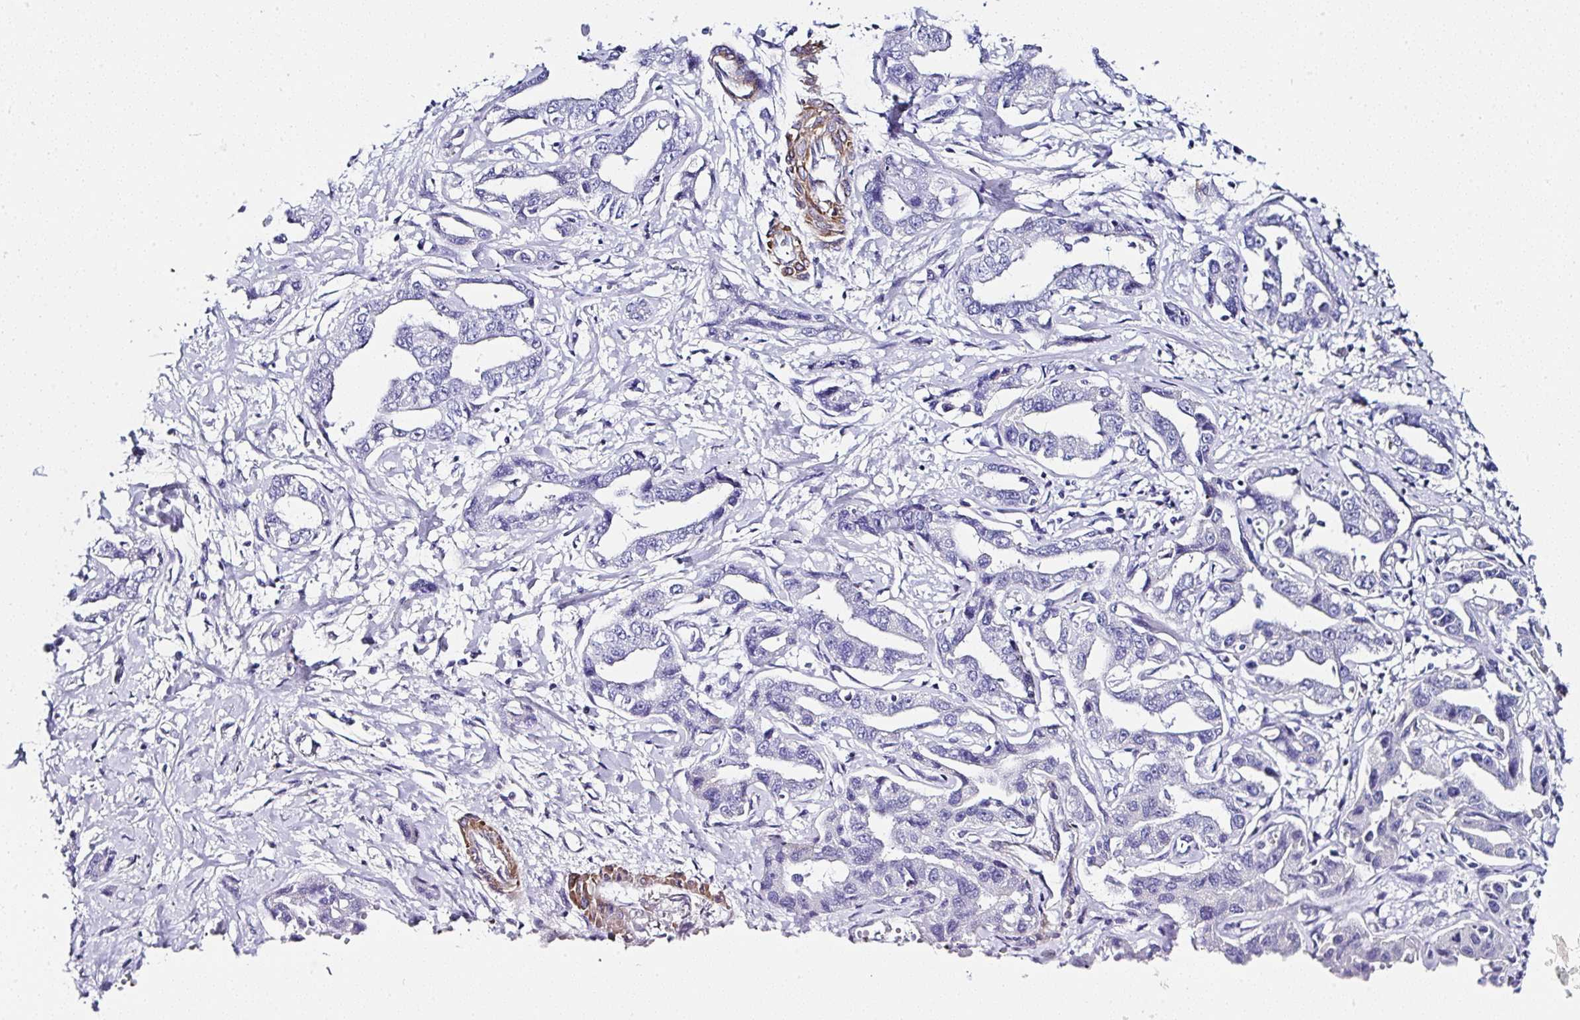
{"staining": {"intensity": "negative", "quantity": "none", "location": "none"}, "tissue": "liver cancer", "cell_type": "Tumor cells", "image_type": "cancer", "snomed": [{"axis": "morphology", "description": "Cholangiocarcinoma"}, {"axis": "topography", "description": "Liver"}], "caption": "DAB (3,3'-diaminobenzidine) immunohistochemical staining of human liver cholangiocarcinoma shows no significant staining in tumor cells.", "gene": "PPFIA4", "patient": {"sex": "male", "age": 59}}